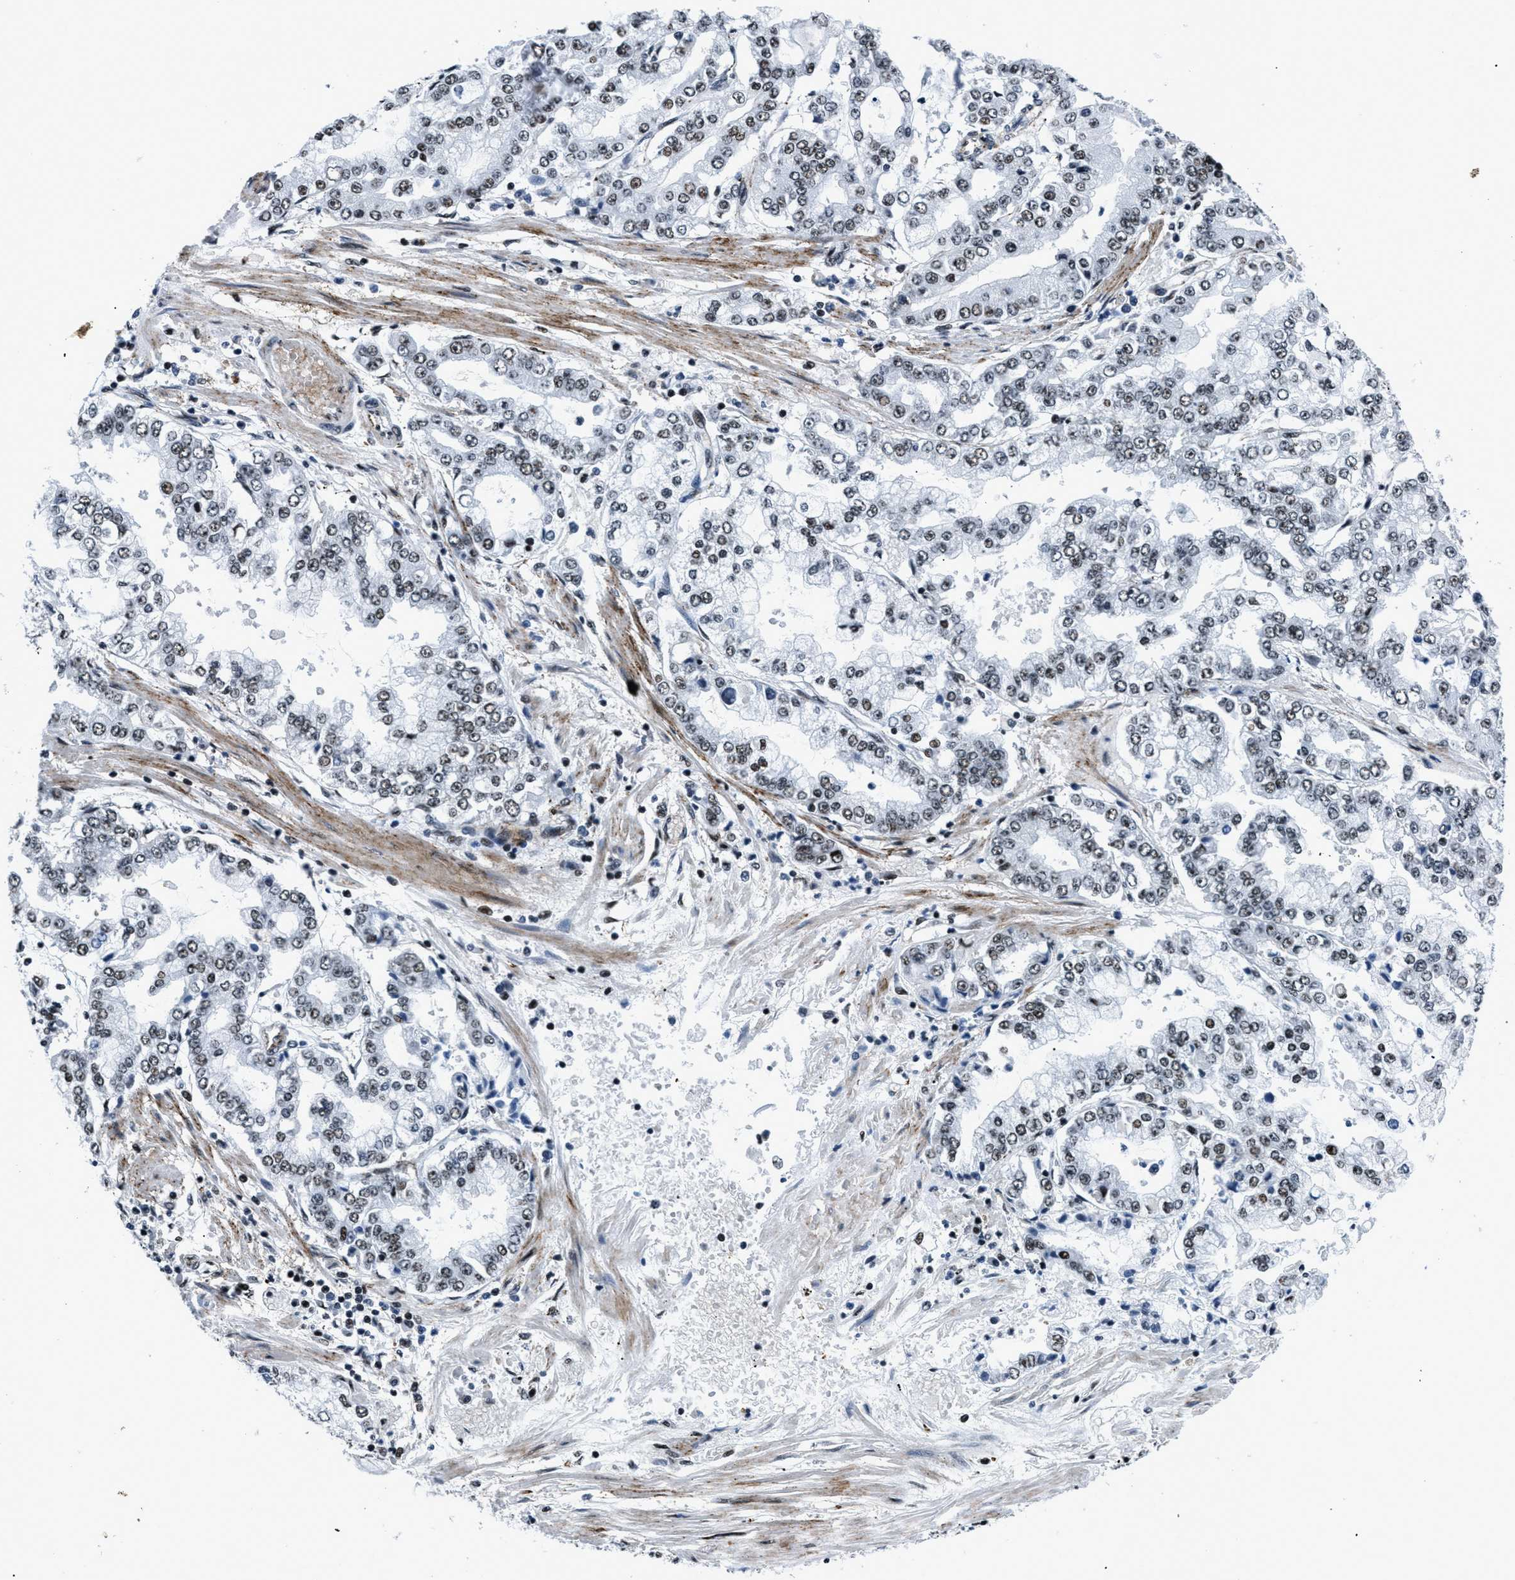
{"staining": {"intensity": "strong", "quantity": ">75%", "location": "nuclear"}, "tissue": "stomach cancer", "cell_type": "Tumor cells", "image_type": "cancer", "snomed": [{"axis": "morphology", "description": "Adenocarcinoma, NOS"}, {"axis": "topography", "description": "Stomach"}], "caption": "Immunohistochemistry (IHC) (DAB) staining of adenocarcinoma (stomach) reveals strong nuclear protein staining in approximately >75% of tumor cells. (DAB IHC with brightfield microscopy, high magnification).", "gene": "SMARCB1", "patient": {"sex": "male", "age": 76}}